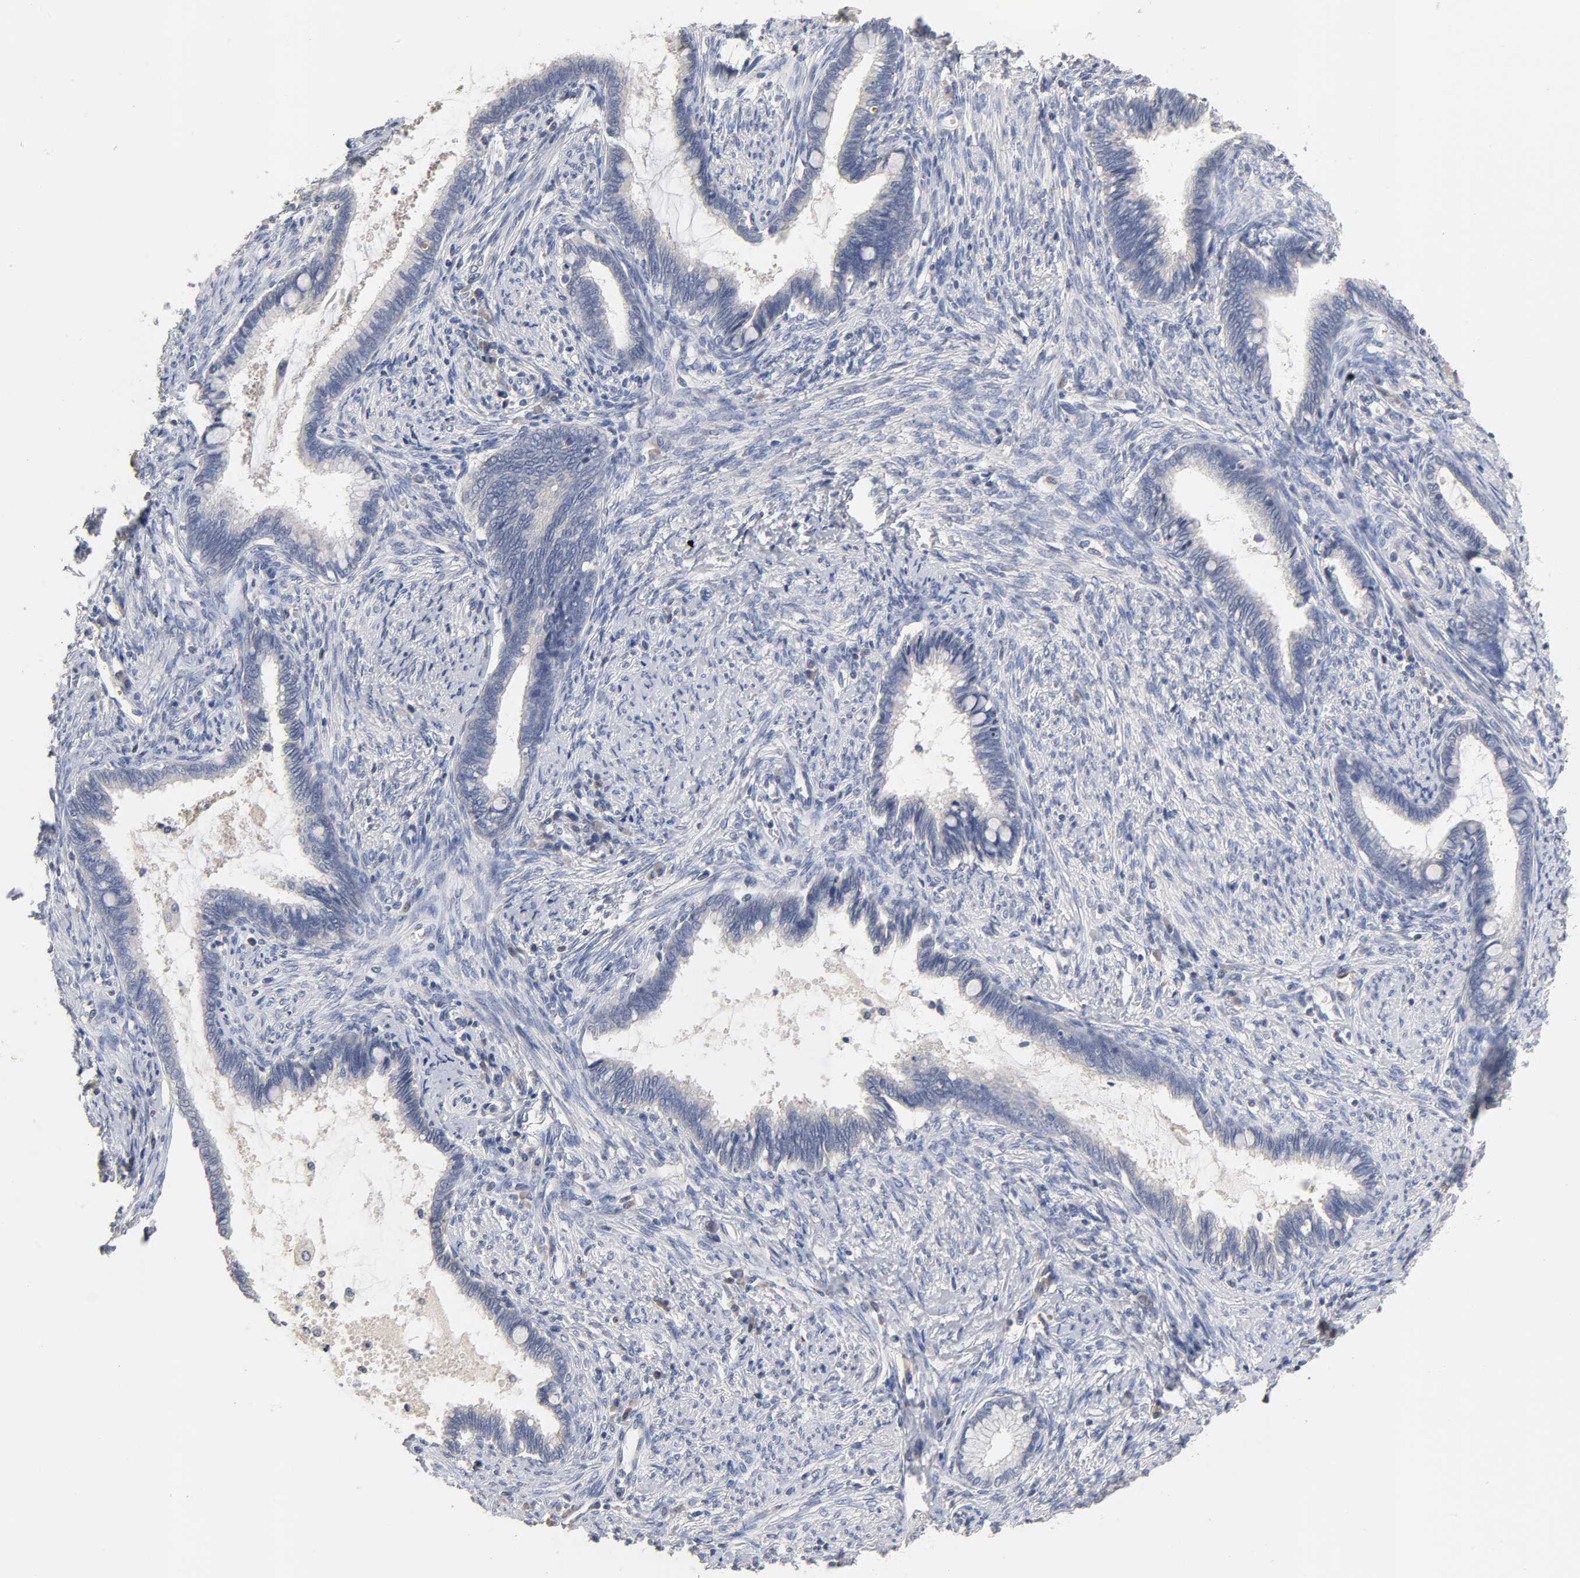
{"staining": {"intensity": "negative", "quantity": "none", "location": "none"}, "tissue": "cervical cancer", "cell_type": "Tumor cells", "image_type": "cancer", "snomed": [{"axis": "morphology", "description": "Adenocarcinoma, NOS"}, {"axis": "topography", "description": "Cervix"}], "caption": "IHC photomicrograph of neoplastic tissue: adenocarcinoma (cervical) stained with DAB (3,3'-diaminobenzidine) demonstrates no significant protein expression in tumor cells.", "gene": "OVOL1", "patient": {"sex": "female", "age": 44}}